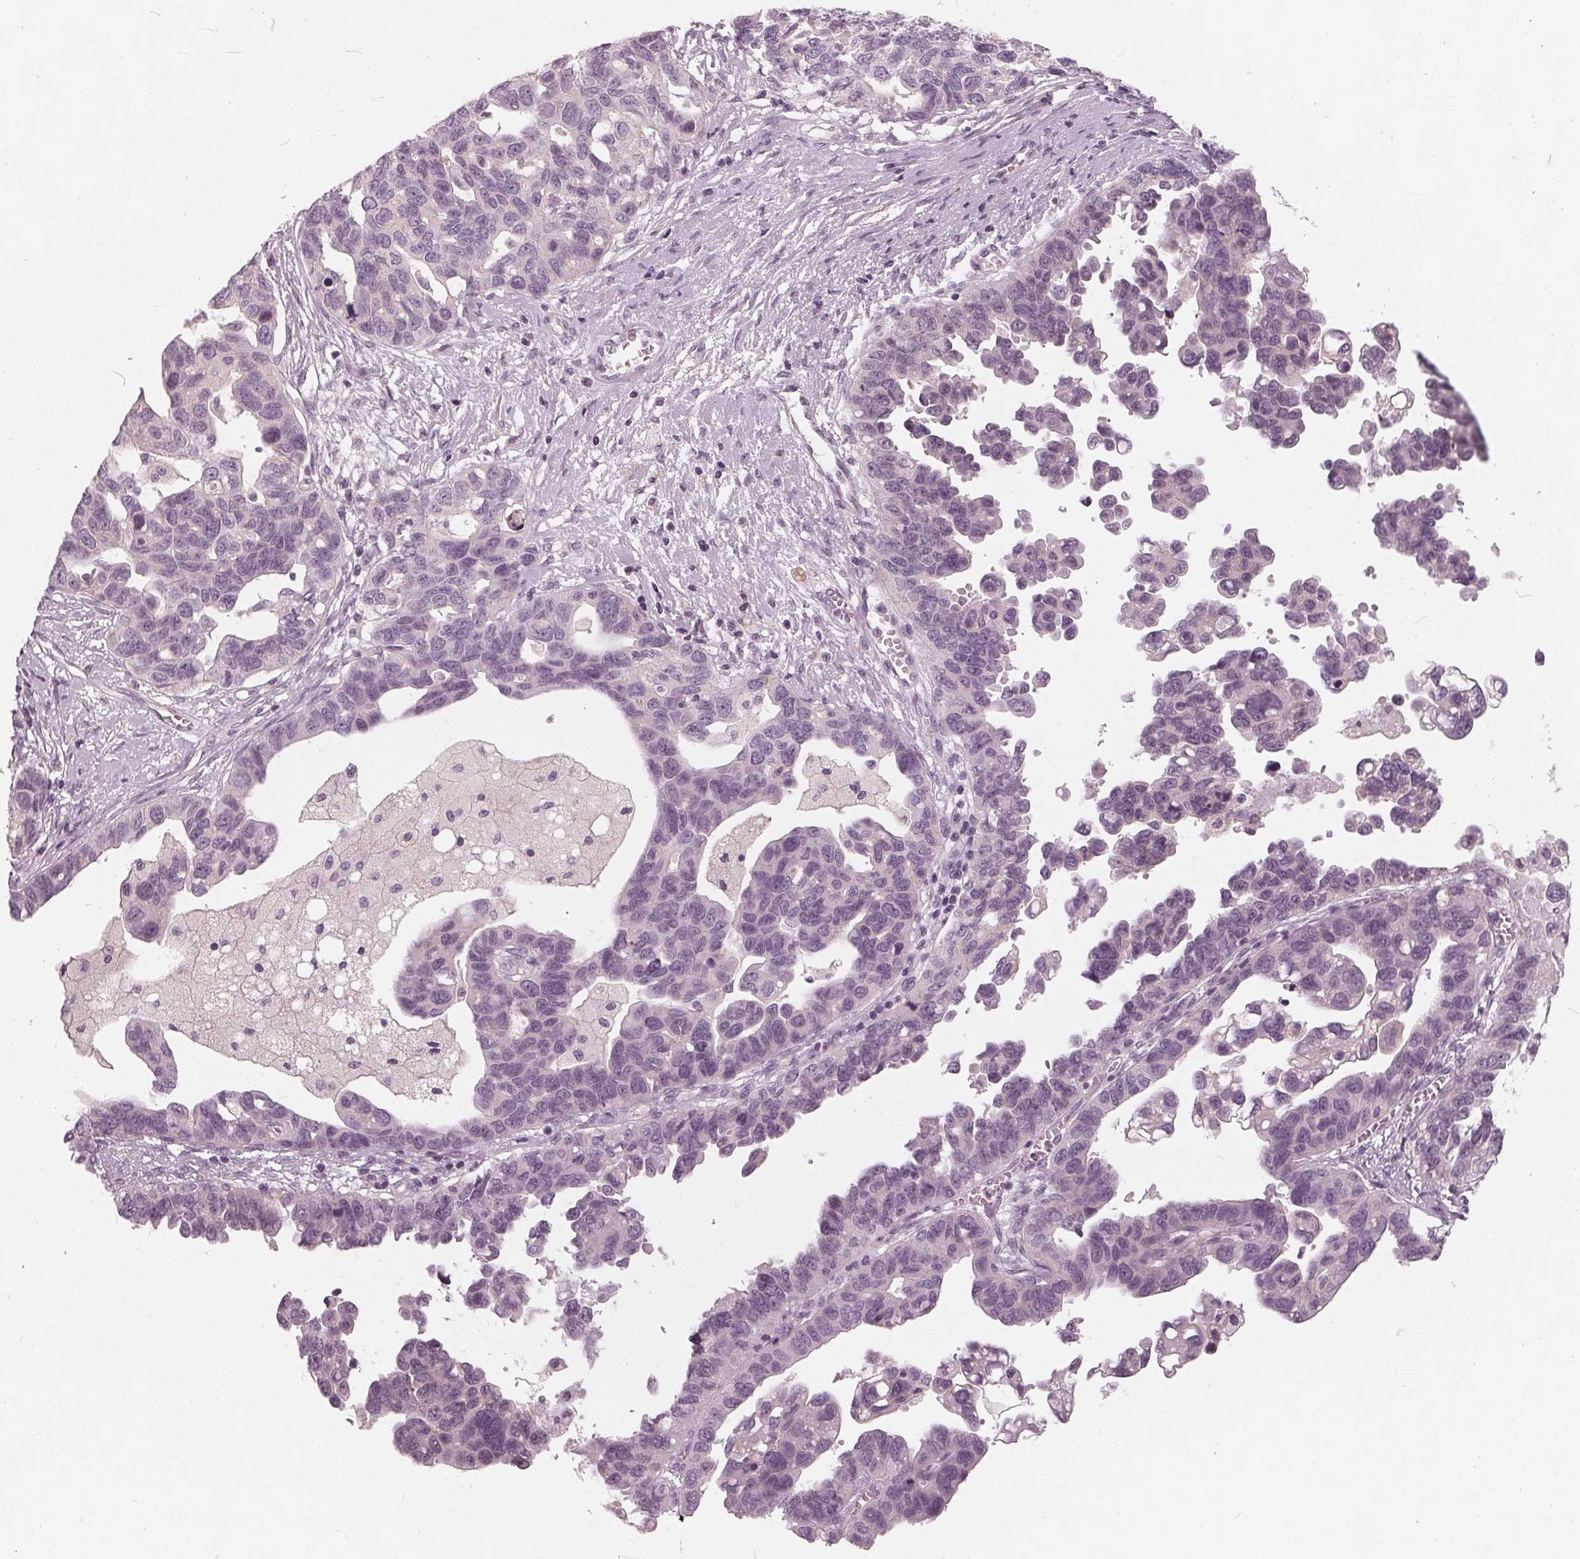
{"staining": {"intensity": "negative", "quantity": "none", "location": "none"}, "tissue": "ovarian cancer", "cell_type": "Tumor cells", "image_type": "cancer", "snomed": [{"axis": "morphology", "description": "Cystadenocarcinoma, serous, NOS"}, {"axis": "topography", "description": "Ovary"}], "caption": "Human ovarian serous cystadenocarcinoma stained for a protein using immunohistochemistry displays no expression in tumor cells.", "gene": "SAT2", "patient": {"sex": "female", "age": 69}}